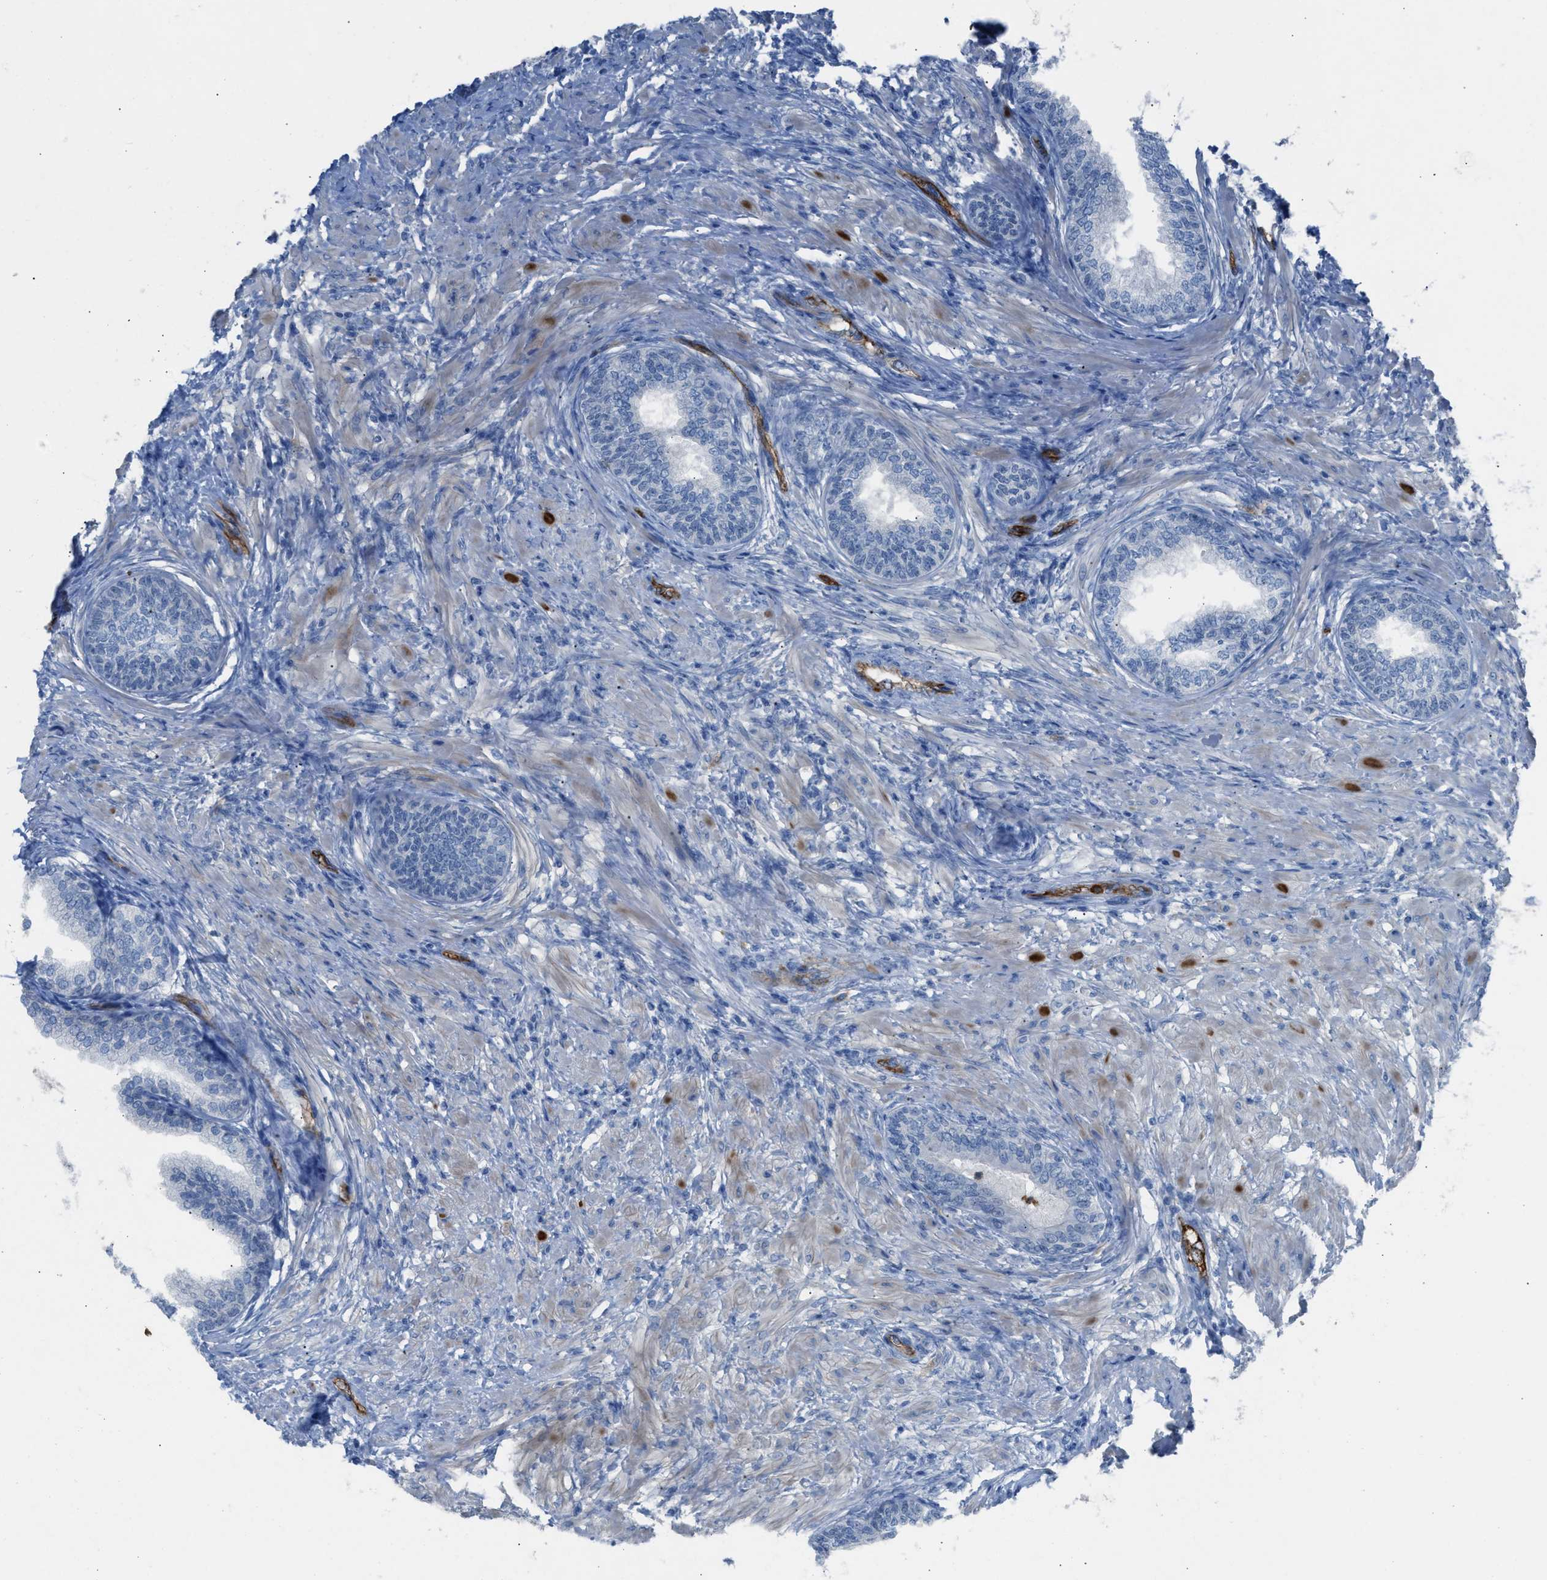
{"staining": {"intensity": "negative", "quantity": "none", "location": "none"}, "tissue": "prostate", "cell_type": "Glandular cells", "image_type": "normal", "snomed": [{"axis": "morphology", "description": "Normal tissue, NOS"}, {"axis": "topography", "description": "Prostate"}], "caption": "A high-resolution image shows immunohistochemistry (IHC) staining of benign prostate, which reveals no significant positivity in glandular cells.", "gene": "DYSF", "patient": {"sex": "male", "age": 76}}